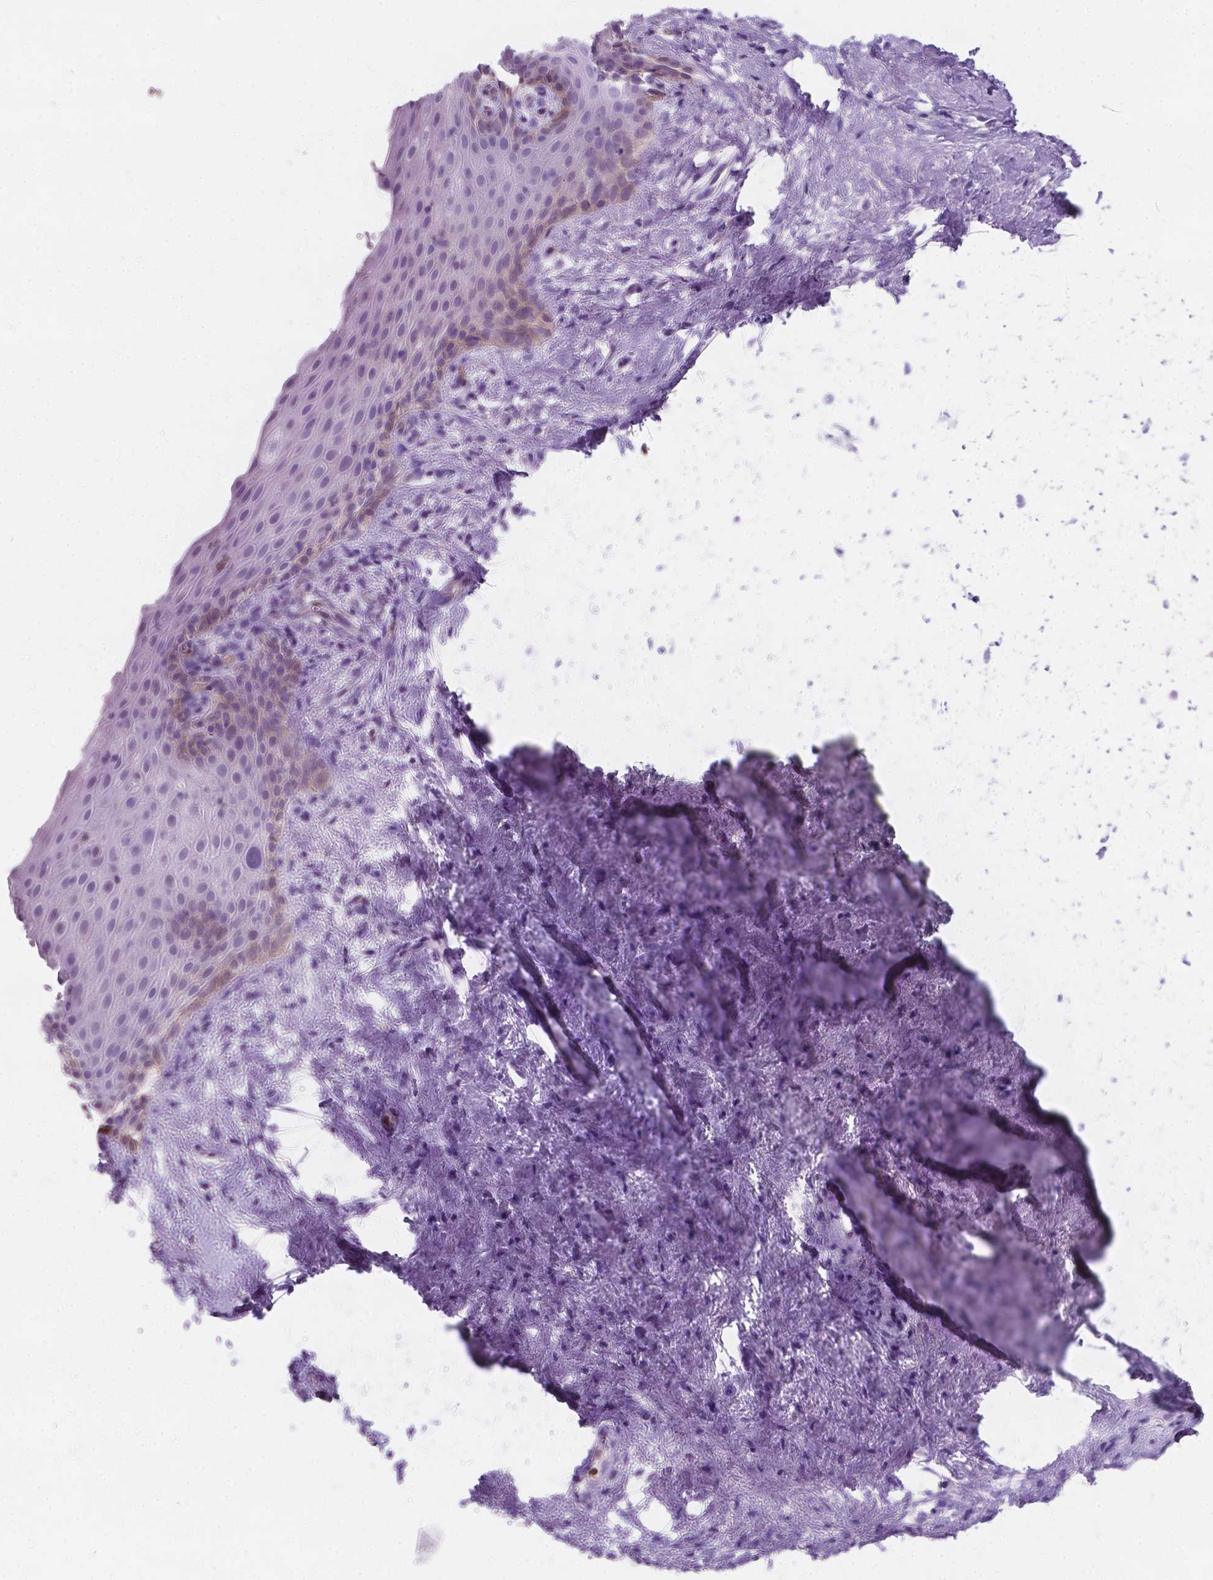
{"staining": {"intensity": "moderate", "quantity": "<25%", "location": "cytoplasmic/membranous"}, "tissue": "skin", "cell_type": "Epidermal cells", "image_type": "normal", "snomed": [{"axis": "morphology", "description": "Normal tissue, NOS"}, {"axis": "topography", "description": "Anal"}], "caption": "DAB (3,3'-diaminobenzidine) immunohistochemical staining of unremarkable skin displays moderate cytoplasmic/membranous protein expression in approximately <25% of epidermal cells. The staining is performed using DAB (3,3'-diaminobenzidine) brown chromogen to label protein expression. The nuclei are counter-stained blue using hematoxylin.", "gene": "KIAA0040", "patient": {"sex": "female", "age": 46}}